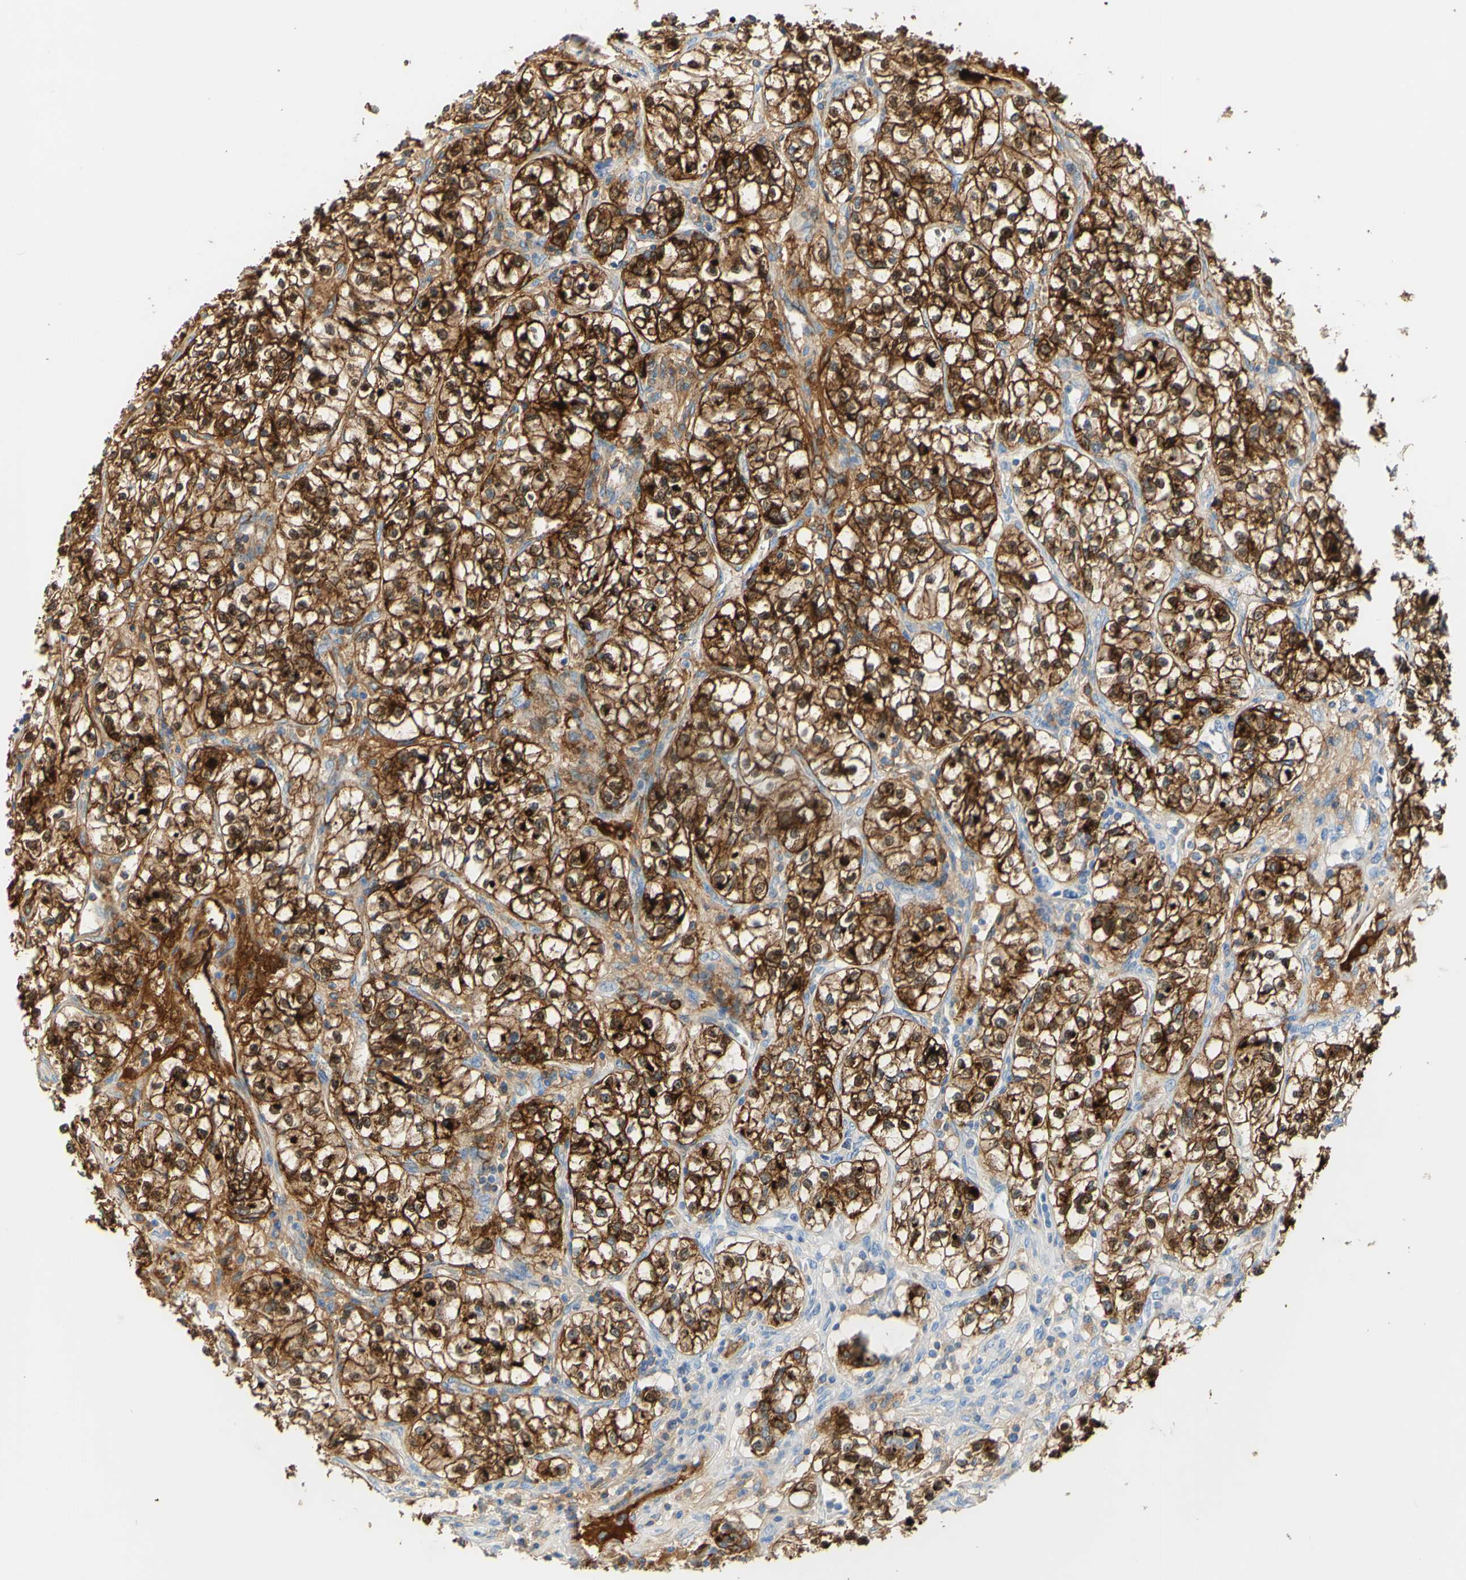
{"staining": {"intensity": "strong", "quantity": ">75%", "location": "cytoplasmic/membranous,nuclear"}, "tissue": "renal cancer", "cell_type": "Tumor cells", "image_type": "cancer", "snomed": [{"axis": "morphology", "description": "Adenocarcinoma, NOS"}, {"axis": "topography", "description": "Kidney"}], "caption": "DAB immunohistochemical staining of renal cancer (adenocarcinoma) demonstrates strong cytoplasmic/membranous and nuclear protein positivity in about >75% of tumor cells.", "gene": "PIGR", "patient": {"sex": "female", "age": 57}}